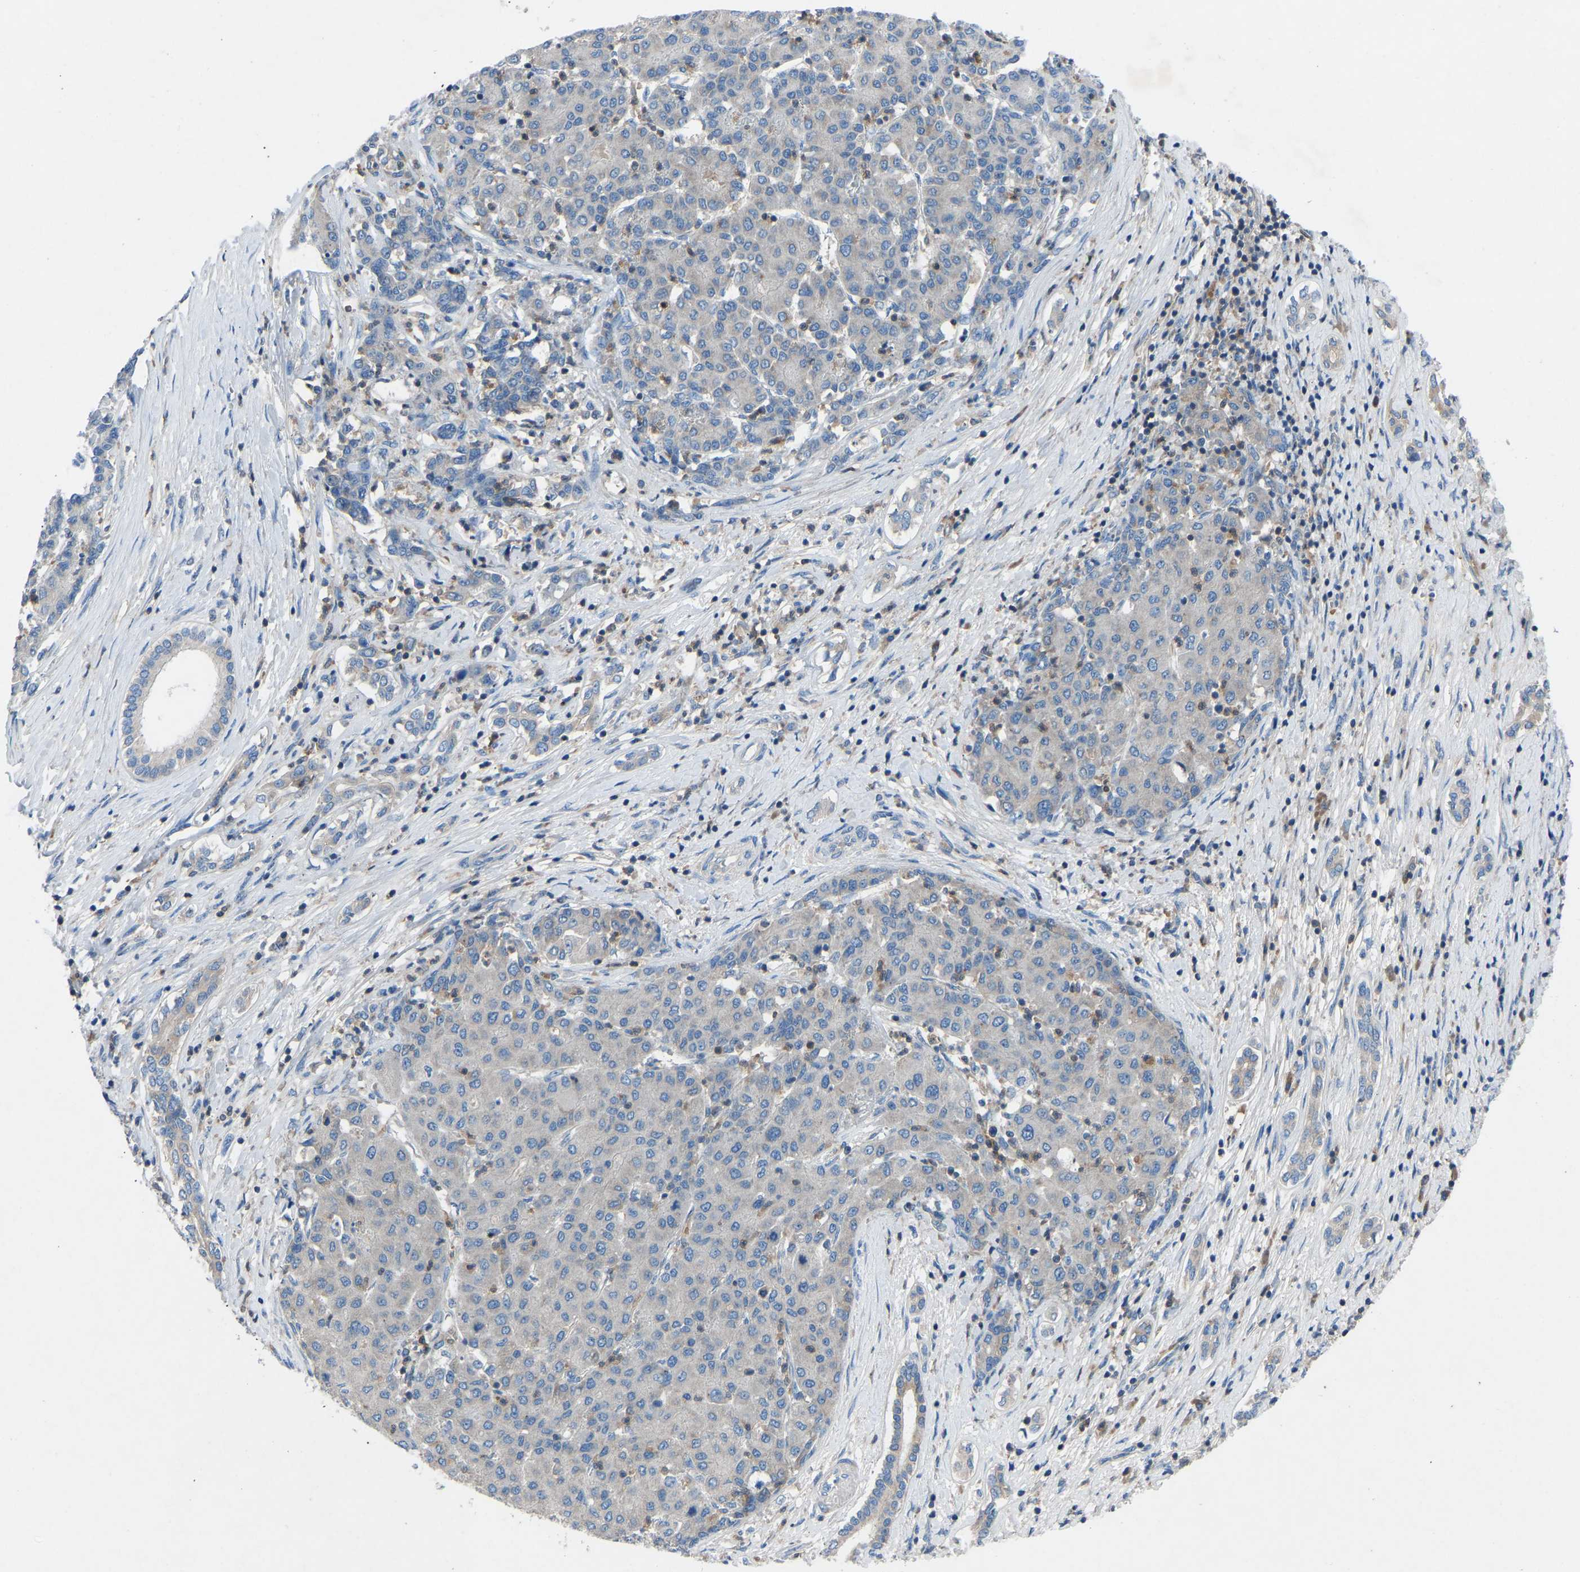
{"staining": {"intensity": "negative", "quantity": "none", "location": "none"}, "tissue": "liver cancer", "cell_type": "Tumor cells", "image_type": "cancer", "snomed": [{"axis": "morphology", "description": "Carcinoma, Hepatocellular, NOS"}, {"axis": "topography", "description": "Liver"}], "caption": "This is a photomicrograph of immunohistochemistry (IHC) staining of hepatocellular carcinoma (liver), which shows no positivity in tumor cells.", "gene": "GRK6", "patient": {"sex": "male", "age": 65}}